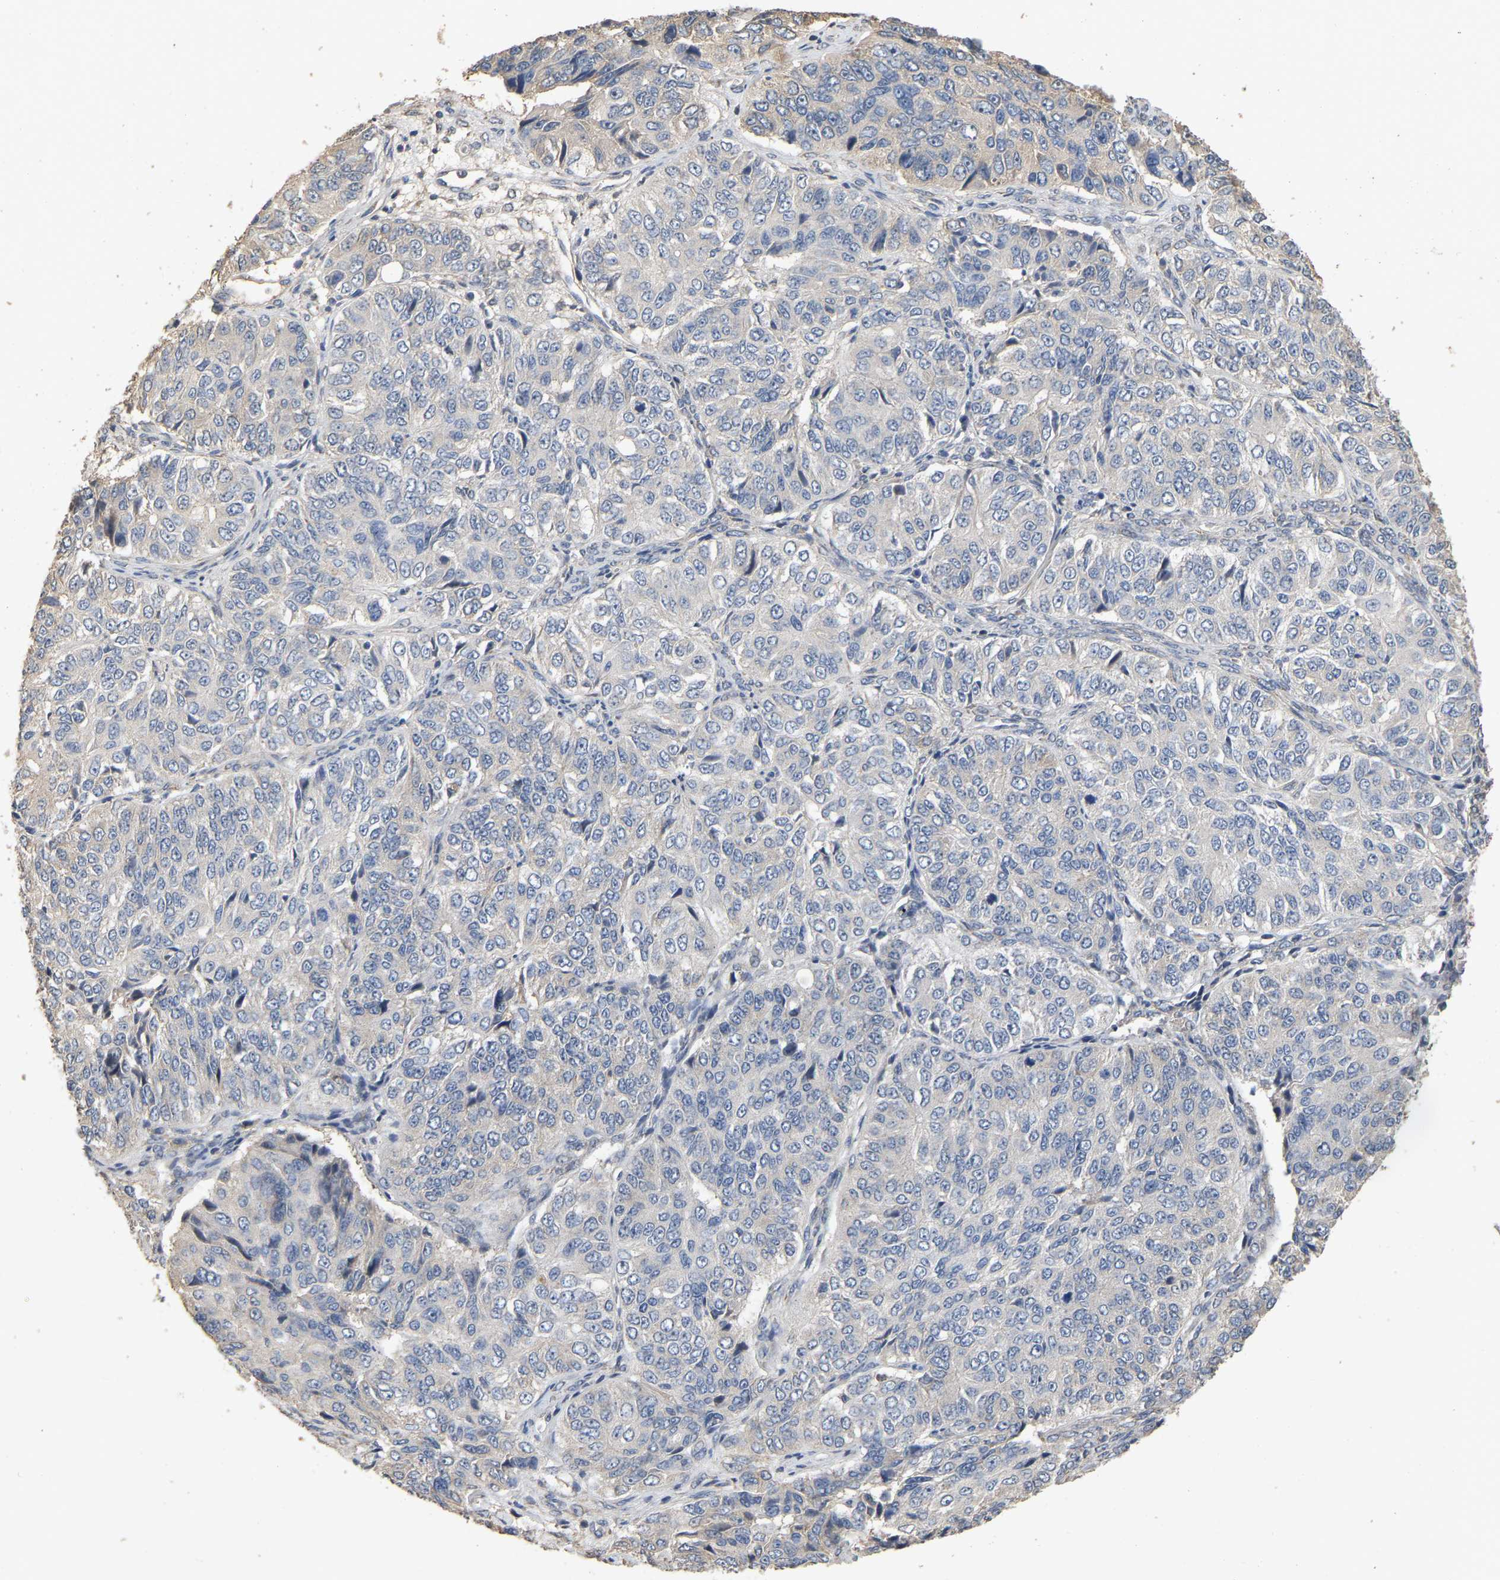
{"staining": {"intensity": "negative", "quantity": "none", "location": "none"}, "tissue": "ovarian cancer", "cell_type": "Tumor cells", "image_type": "cancer", "snomed": [{"axis": "morphology", "description": "Carcinoma, endometroid"}, {"axis": "topography", "description": "Ovary"}], "caption": "Tumor cells are negative for protein expression in human endometroid carcinoma (ovarian).", "gene": "NCS1", "patient": {"sex": "female", "age": 51}}